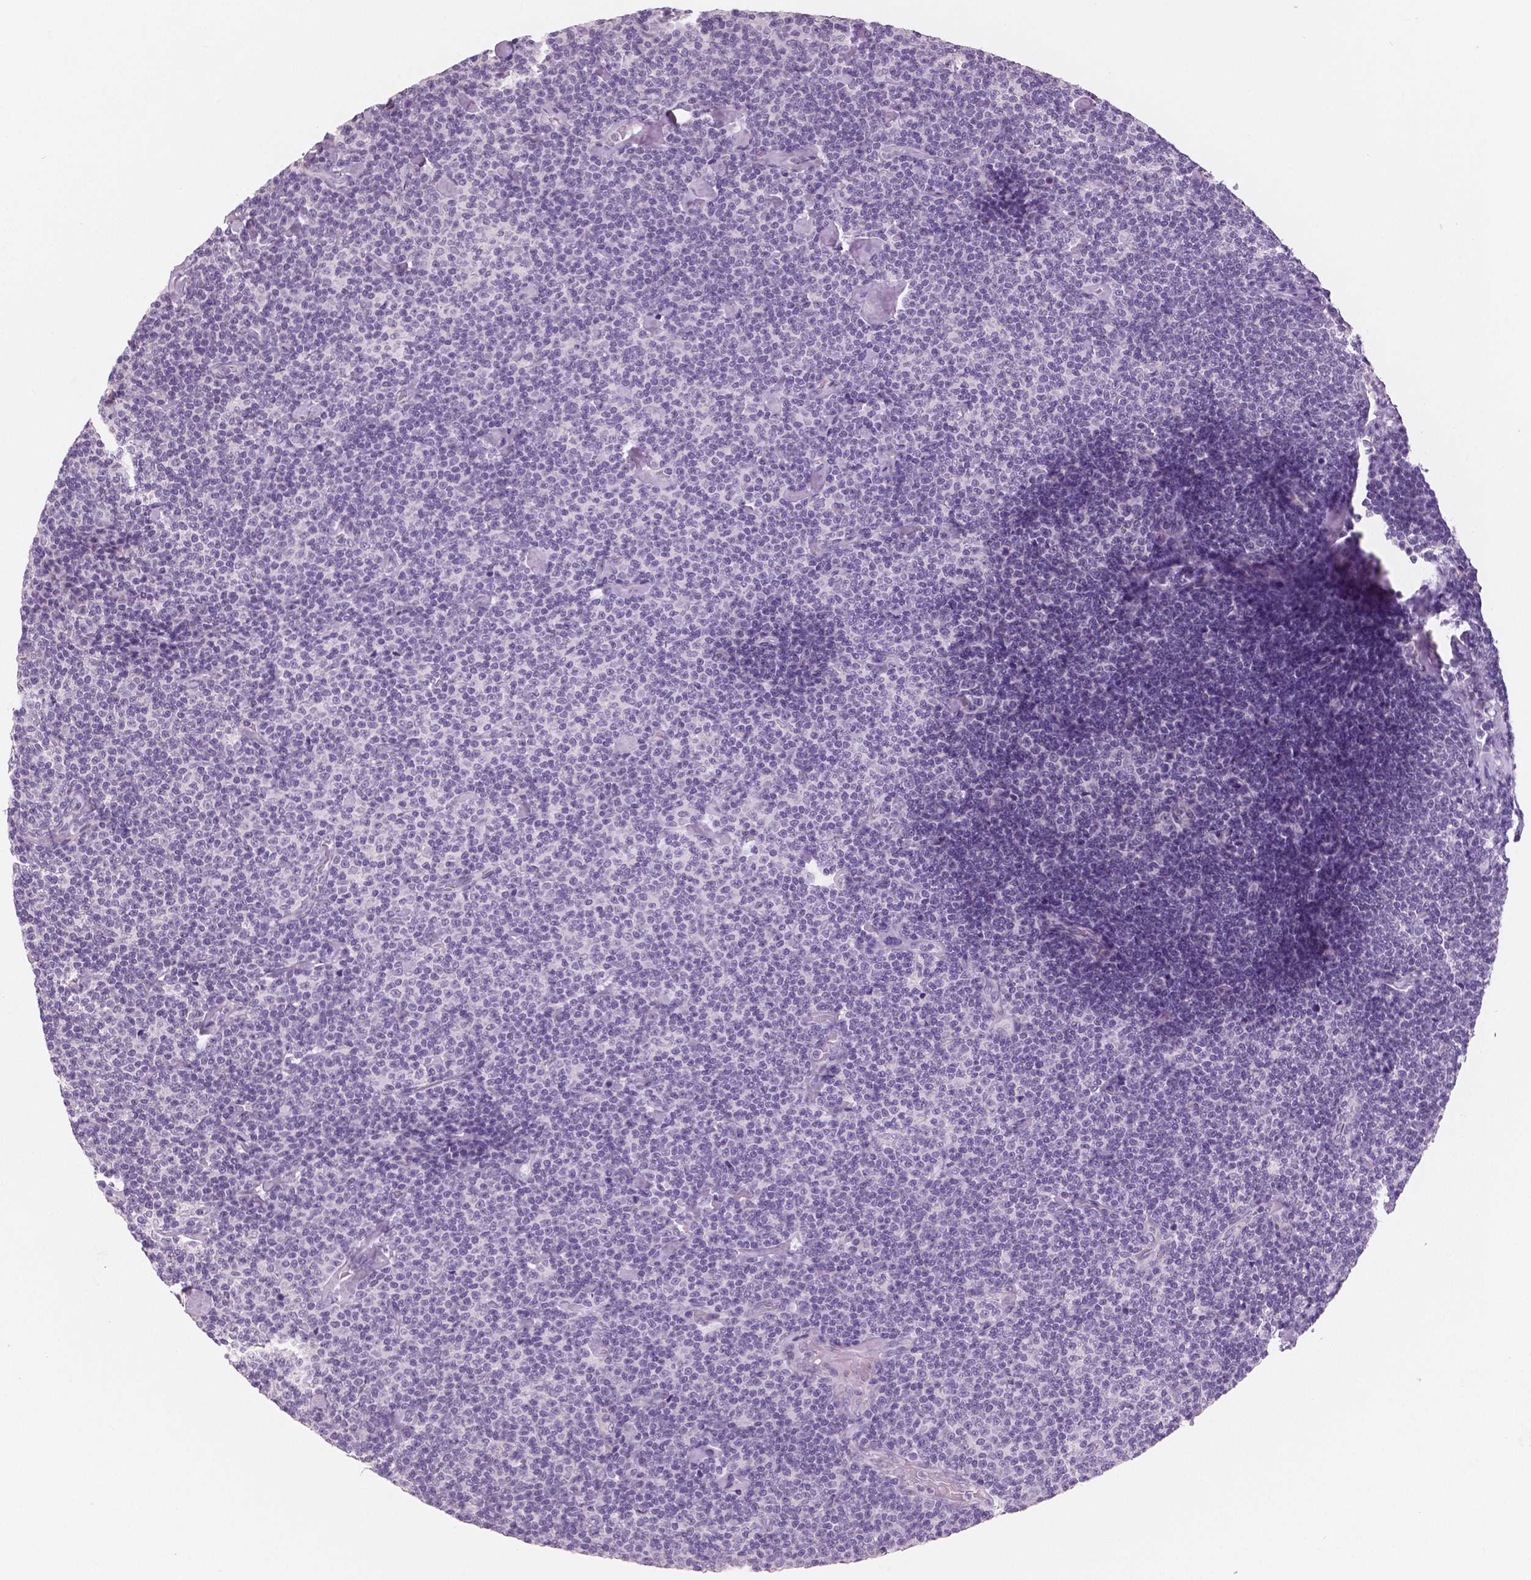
{"staining": {"intensity": "negative", "quantity": "none", "location": "none"}, "tissue": "lymphoma", "cell_type": "Tumor cells", "image_type": "cancer", "snomed": [{"axis": "morphology", "description": "Malignant lymphoma, non-Hodgkin's type, Low grade"}, {"axis": "topography", "description": "Lymph node"}], "caption": "Immunohistochemistry (IHC) micrograph of neoplastic tissue: low-grade malignant lymphoma, non-Hodgkin's type stained with DAB (3,3'-diaminobenzidine) displays no significant protein positivity in tumor cells.", "gene": "NECAB2", "patient": {"sex": "male", "age": 81}}